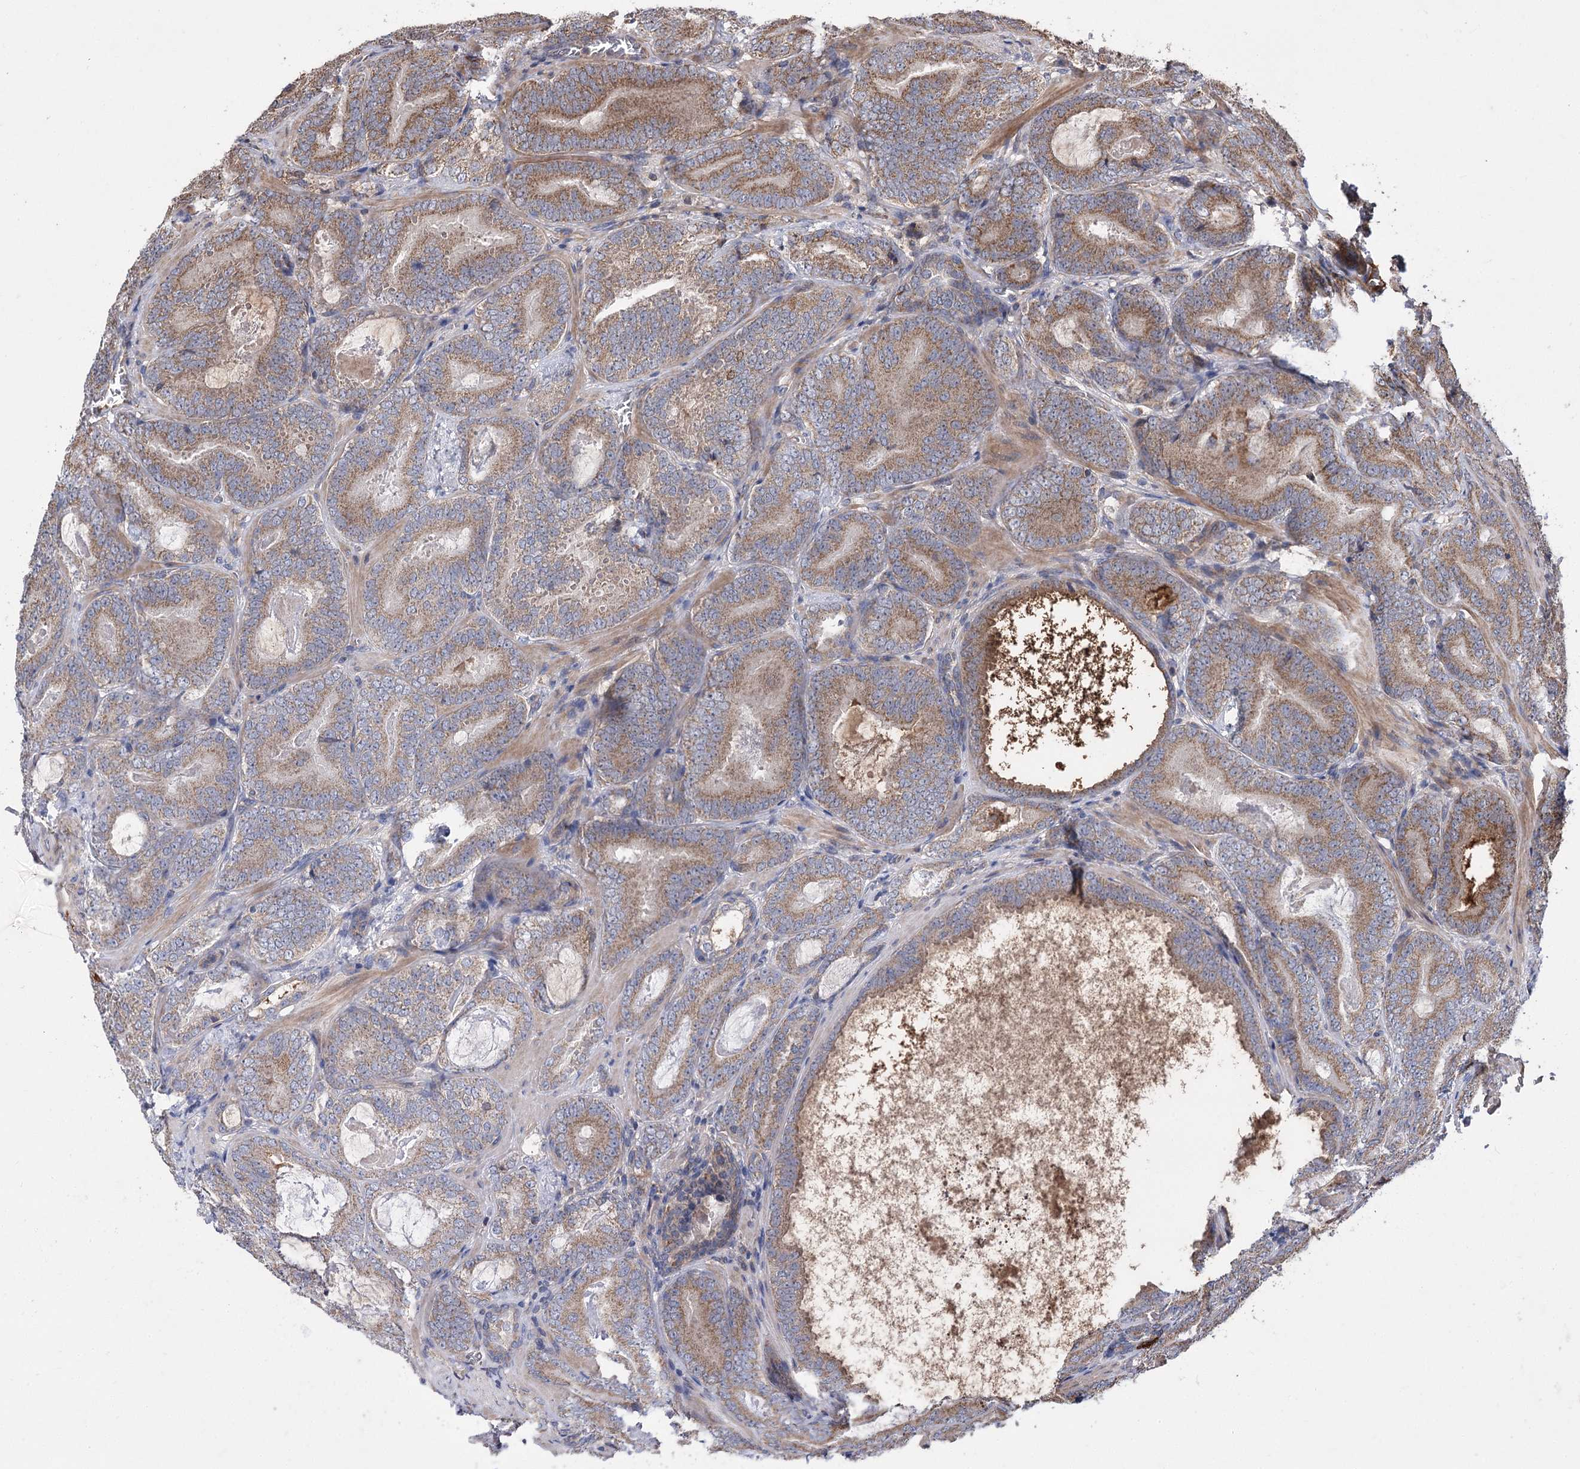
{"staining": {"intensity": "moderate", "quantity": ">75%", "location": "cytoplasmic/membranous"}, "tissue": "prostate cancer", "cell_type": "Tumor cells", "image_type": "cancer", "snomed": [{"axis": "morphology", "description": "Adenocarcinoma, Low grade"}, {"axis": "topography", "description": "Prostate"}], "caption": "Protein expression analysis of low-grade adenocarcinoma (prostate) reveals moderate cytoplasmic/membranous positivity in about >75% of tumor cells.", "gene": "RASSF3", "patient": {"sex": "male", "age": 60}}